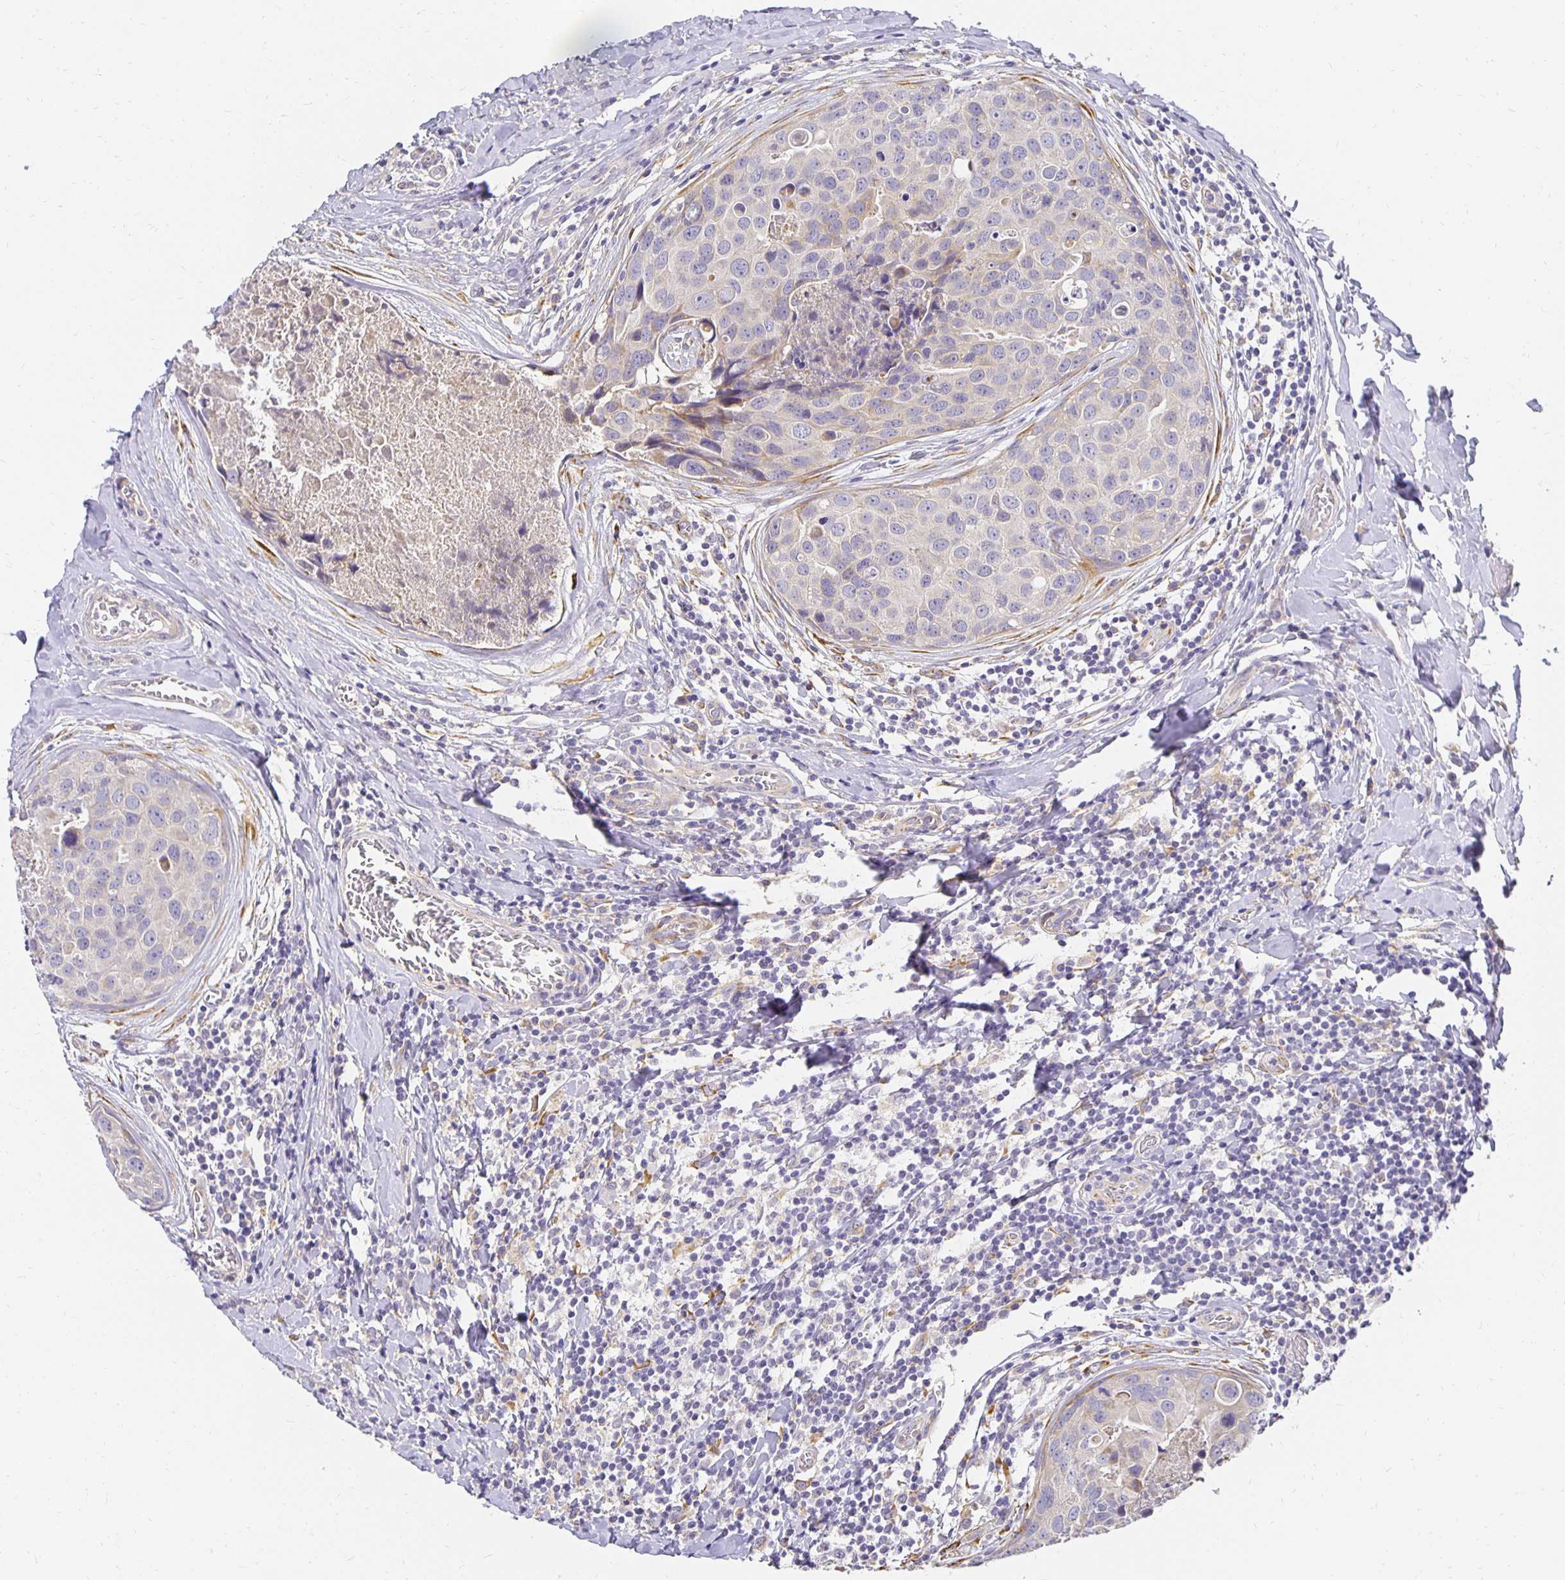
{"staining": {"intensity": "negative", "quantity": "none", "location": "none"}, "tissue": "breast cancer", "cell_type": "Tumor cells", "image_type": "cancer", "snomed": [{"axis": "morphology", "description": "Duct carcinoma"}, {"axis": "topography", "description": "Breast"}], "caption": "IHC histopathology image of neoplastic tissue: human breast cancer (invasive ductal carcinoma) stained with DAB (3,3'-diaminobenzidine) exhibits no significant protein positivity in tumor cells. The staining was performed using DAB (3,3'-diaminobenzidine) to visualize the protein expression in brown, while the nuclei were stained in blue with hematoxylin (Magnification: 20x).", "gene": "PLOD1", "patient": {"sex": "female", "age": 24}}